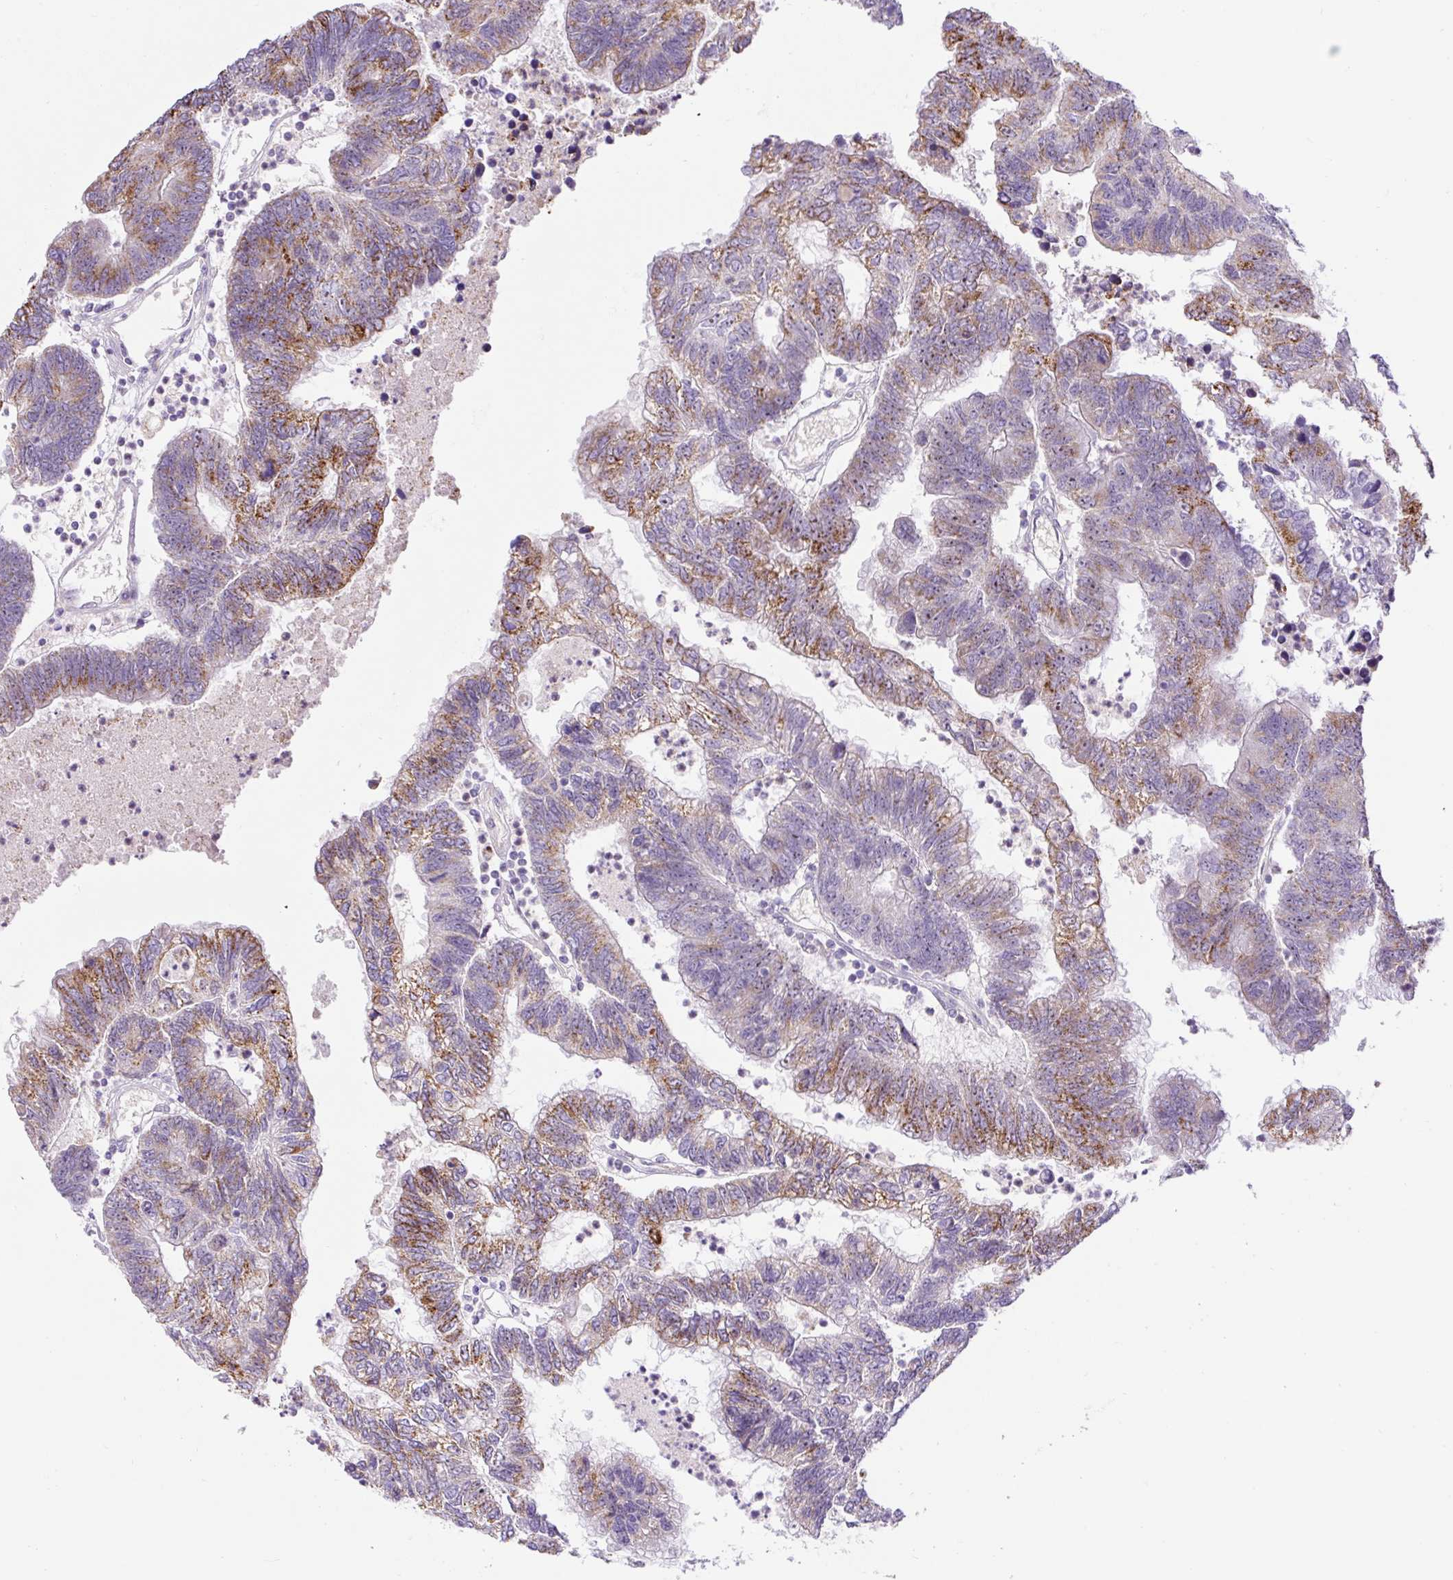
{"staining": {"intensity": "moderate", "quantity": "25%-75%", "location": "cytoplasmic/membranous"}, "tissue": "colorectal cancer", "cell_type": "Tumor cells", "image_type": "cancer", "snomed": [{"axis": "morphology", "description": "Adenocarcinoma, NOS"}, {"axis": "topography", "description": "Colon"}], "caption": "Immunohistochemistry (IHC) of human colorectal cancer (adenocarcinoma) exhibits medium levels of moderate cytoplasmic/membranous staining in about 25%-75% of tumor cells.", "gene": "ZNF596", "patient": {"sex": "female", "age": 48}}